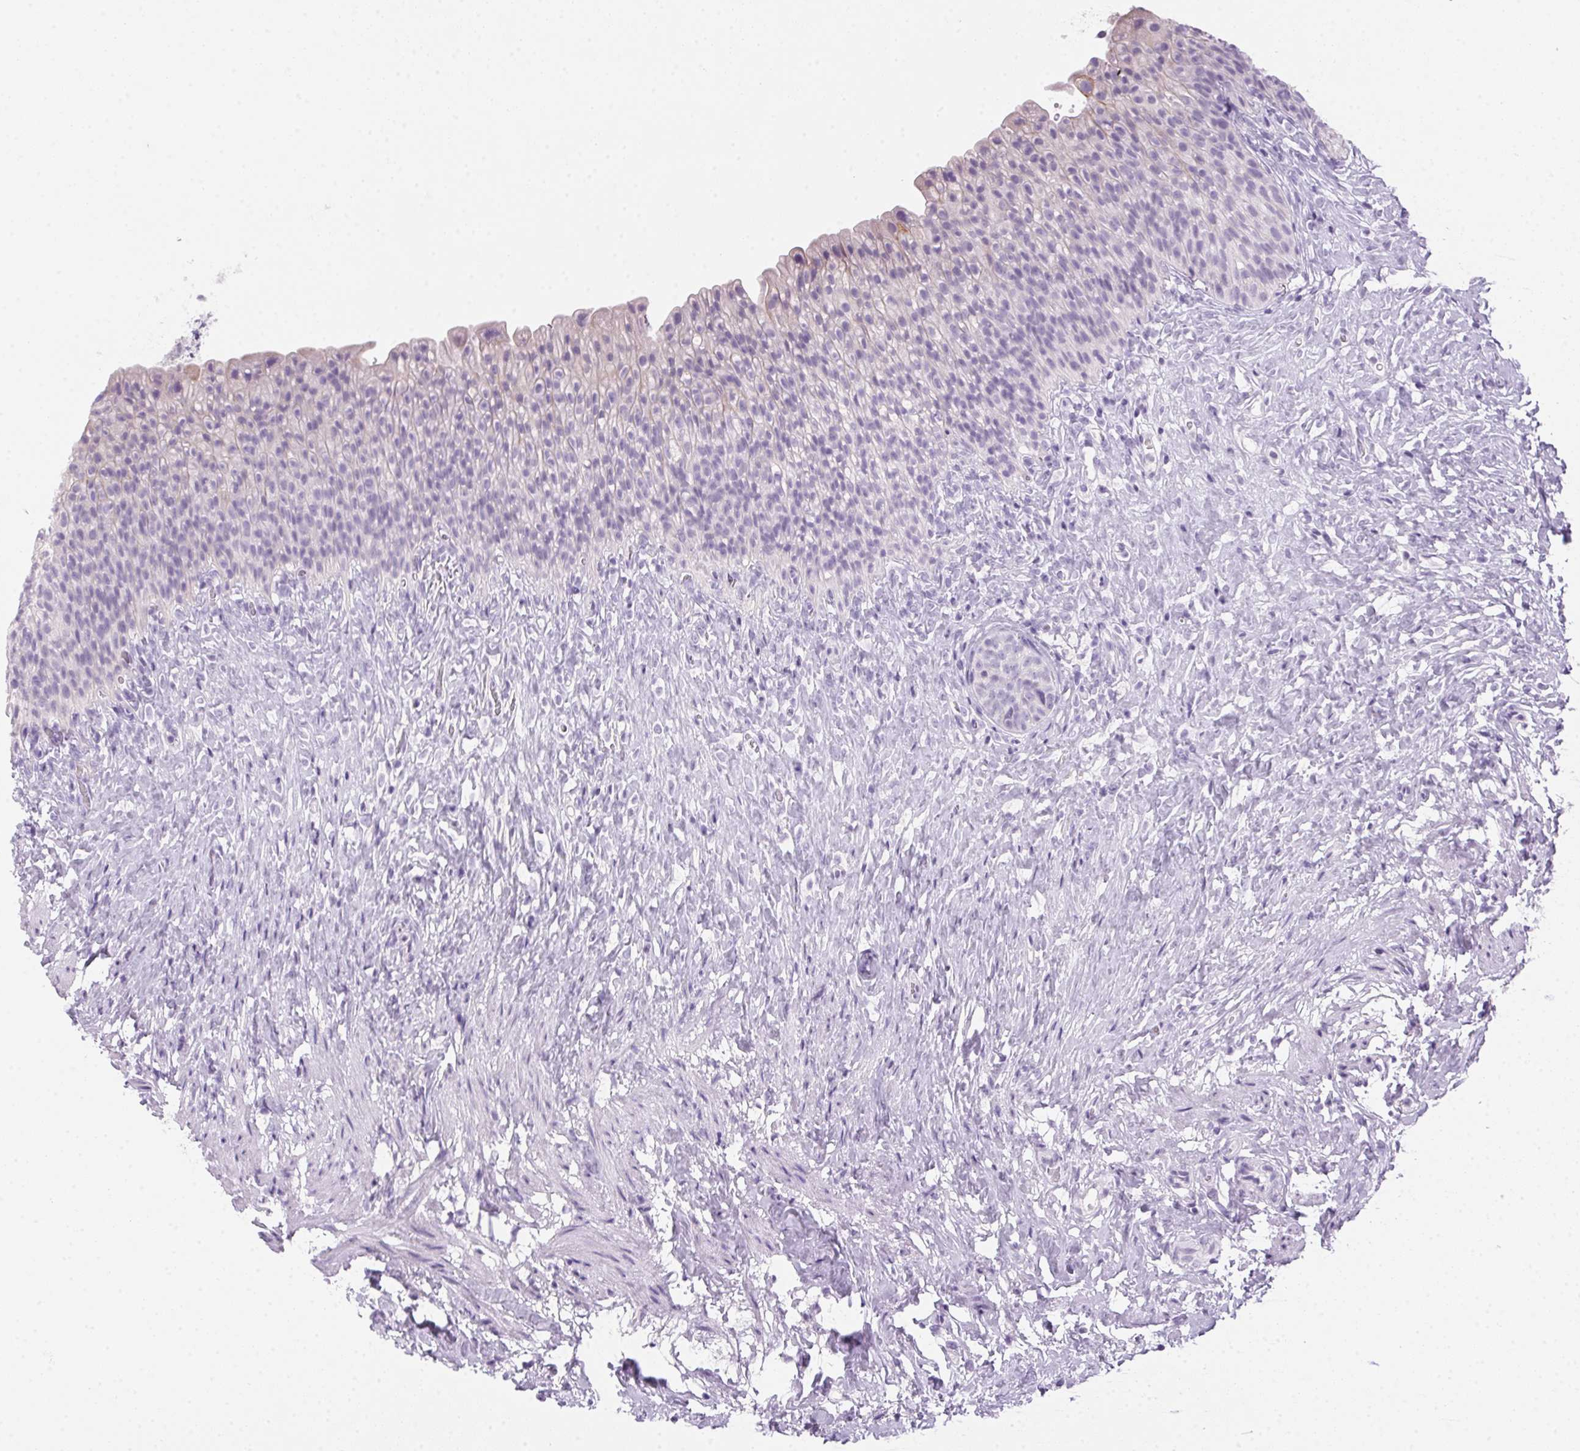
{"staining": {"intensity": "negative", "quantity": "none", "location": "none"}, "tissue": "urinary bladder", "cell_type": "Urothelial cells", "image_type": "normal", "snomed": [{"axis": "morphology", "description": "Normal tissue, NOS"}, {"axis": "topography", "description": "Urinary bladder"}, {"axis": "topography", "description": "Prostate"}], "caption": "A high-resolution photomicrograph shows immunohistochemistry (IHC) staining of normal urinary bladder, which shows no significant expression in urothelial cells. (DAB immunohistochemistry (IHC) visualized using brightfield microscopy, high magnification).", "gene": "POPDC2", "patient": {"sex": "male", "age": 76}}